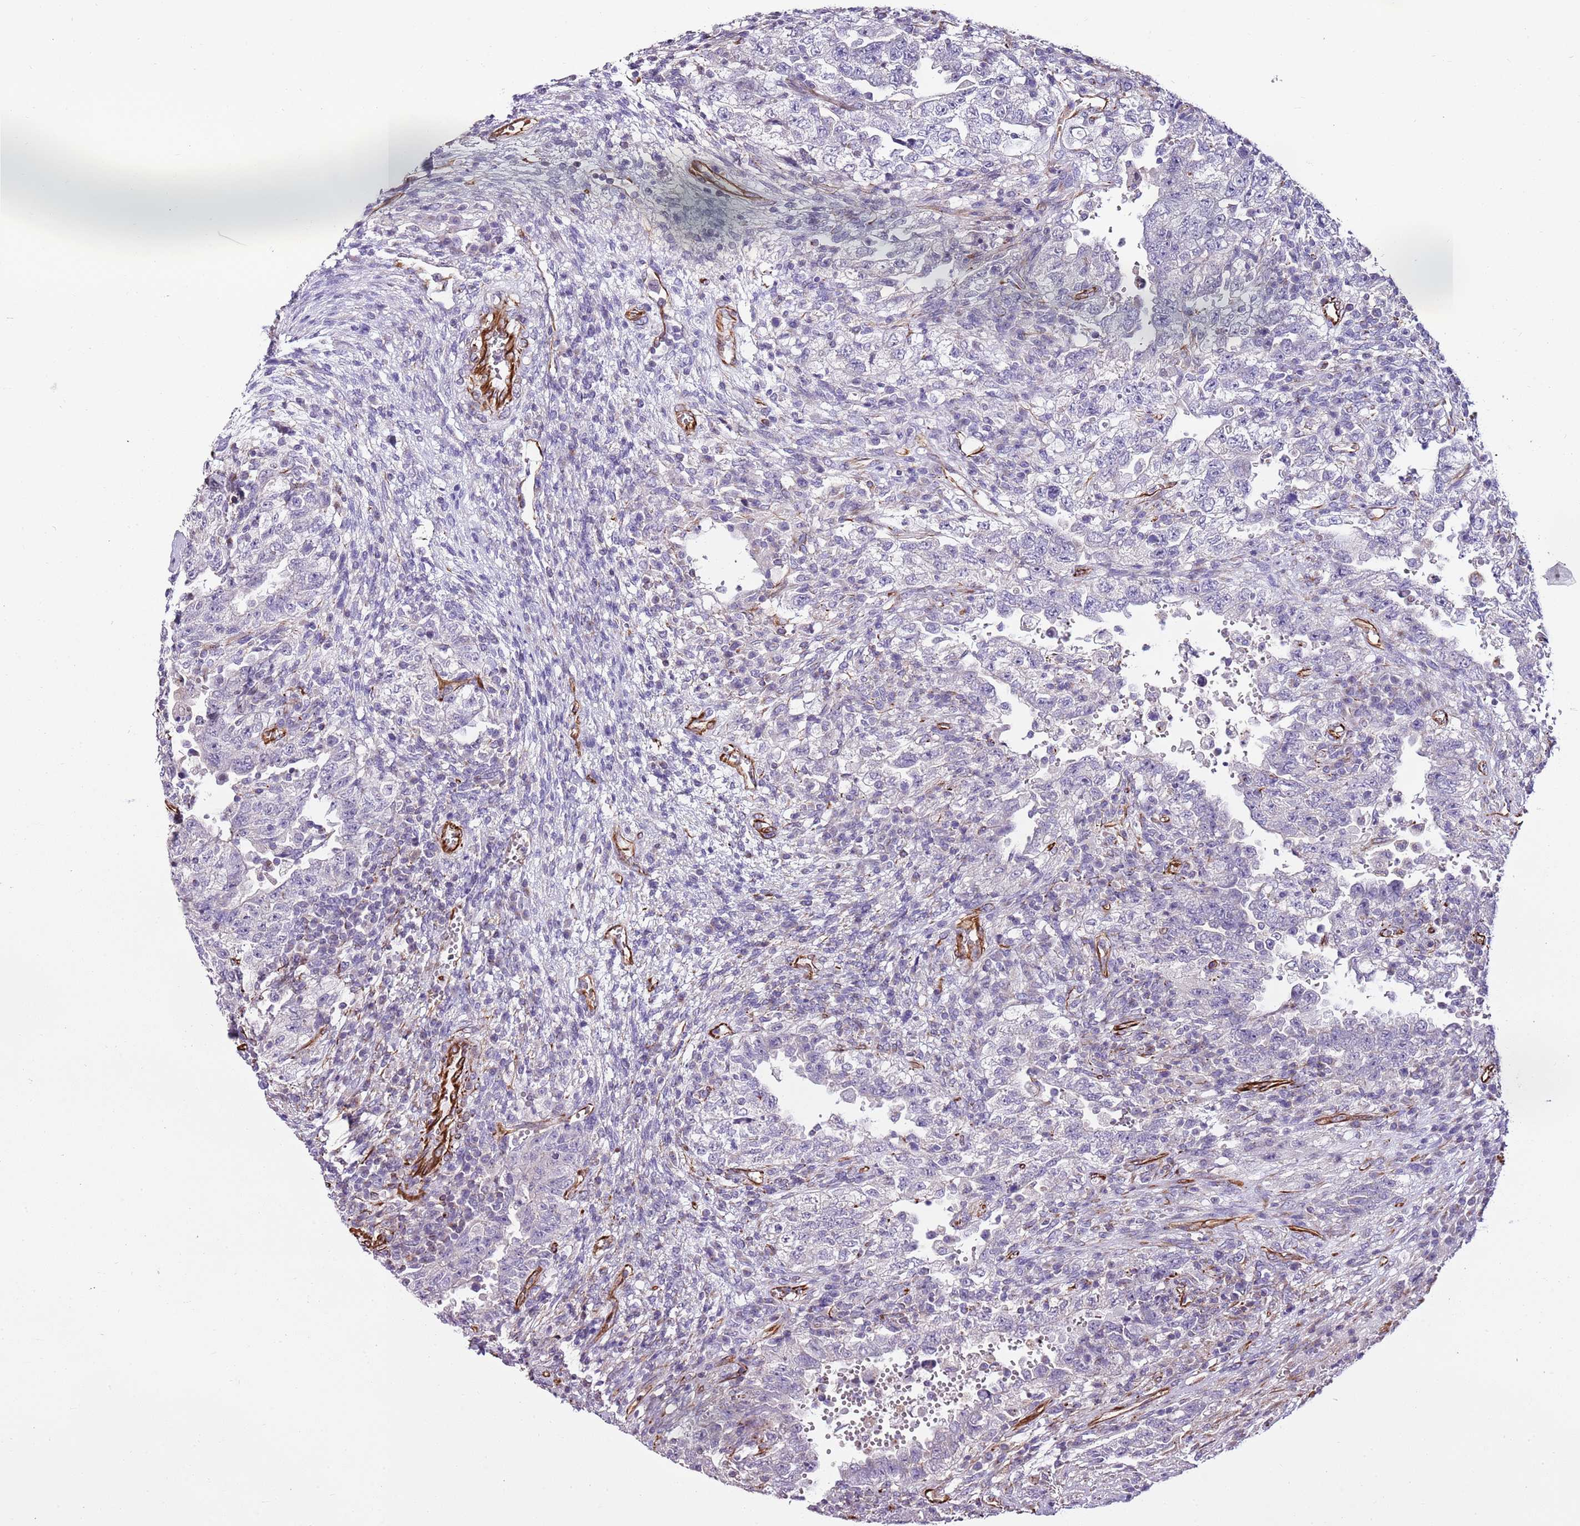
{"staining": {"intensity": "negative", "quantity": "none", "location": "none"}, "tissue": "testis cancer", "cell_type": "Tumor cells", "image_type": "cancer", "snomed": [{"axis": "morphology", "description": "Carcinoma, Embryonal, NOS"}, {"axis": "topography", "description": "Testis"}], "caption": "This is an immunohistochemistry photomicrograph of human testis embryonal carcinoma. There is no expression in tumor cells.", "gene": "ZNF786", "patient": {"sex": "male", "age": 26}}